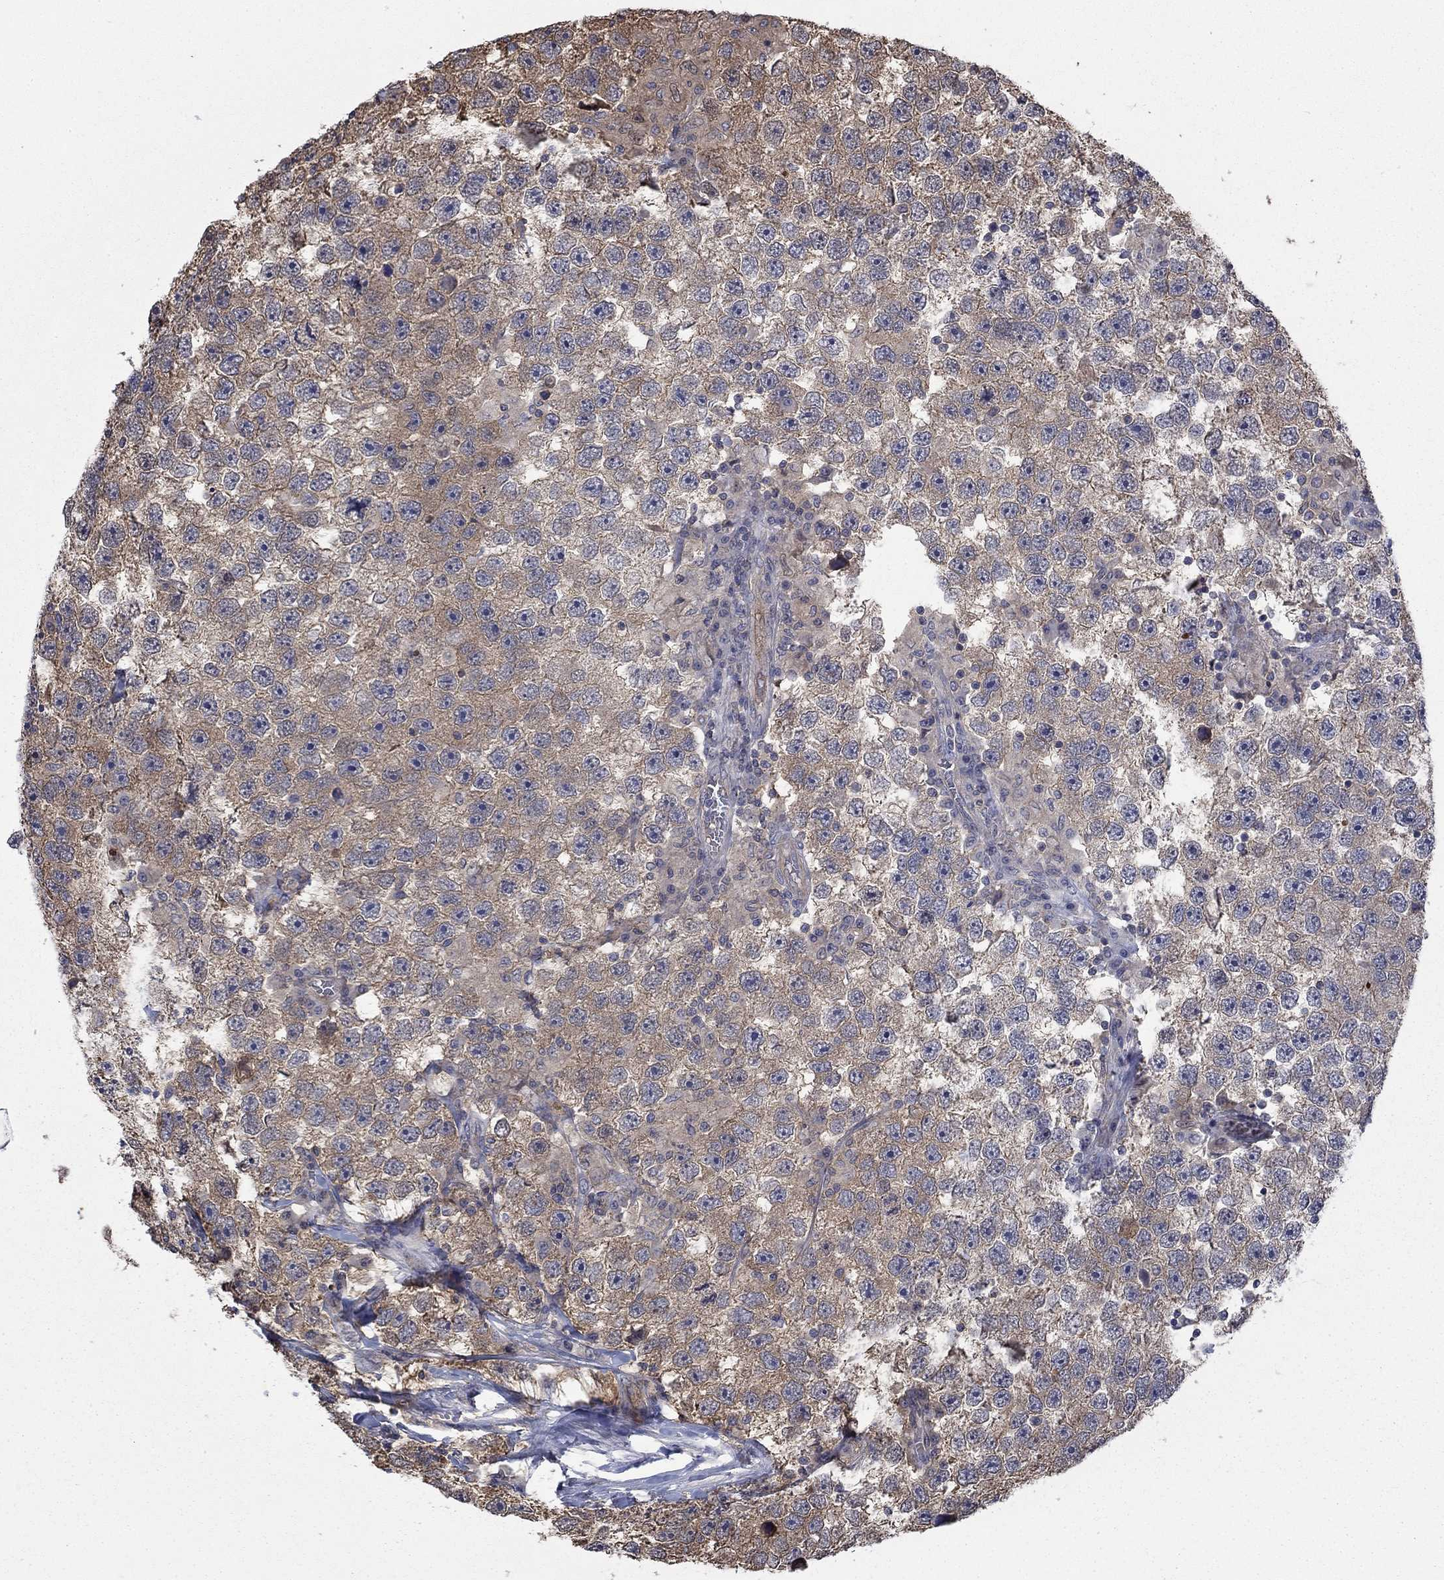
{"staining": {"intensity": "weak", "quantity": ">75%", "location": "cytoplasmic/membranous"}, "tissue": "testis cancer", "cell_type": "Tumor cells", "image_type": "cancer", "snomed": [{"axis": "morphology", "description": "Seminoma, NOS"}, {"axis": "topography", "description": "Testis"}], "caption": "This image reveals IHC staining of testis seminoma, with low weak cytoplasmic/membranous staining in approximately >75% of tumor cells.", "gene": "PDZD2", "patient": {"sex": "male", "age": 26}}